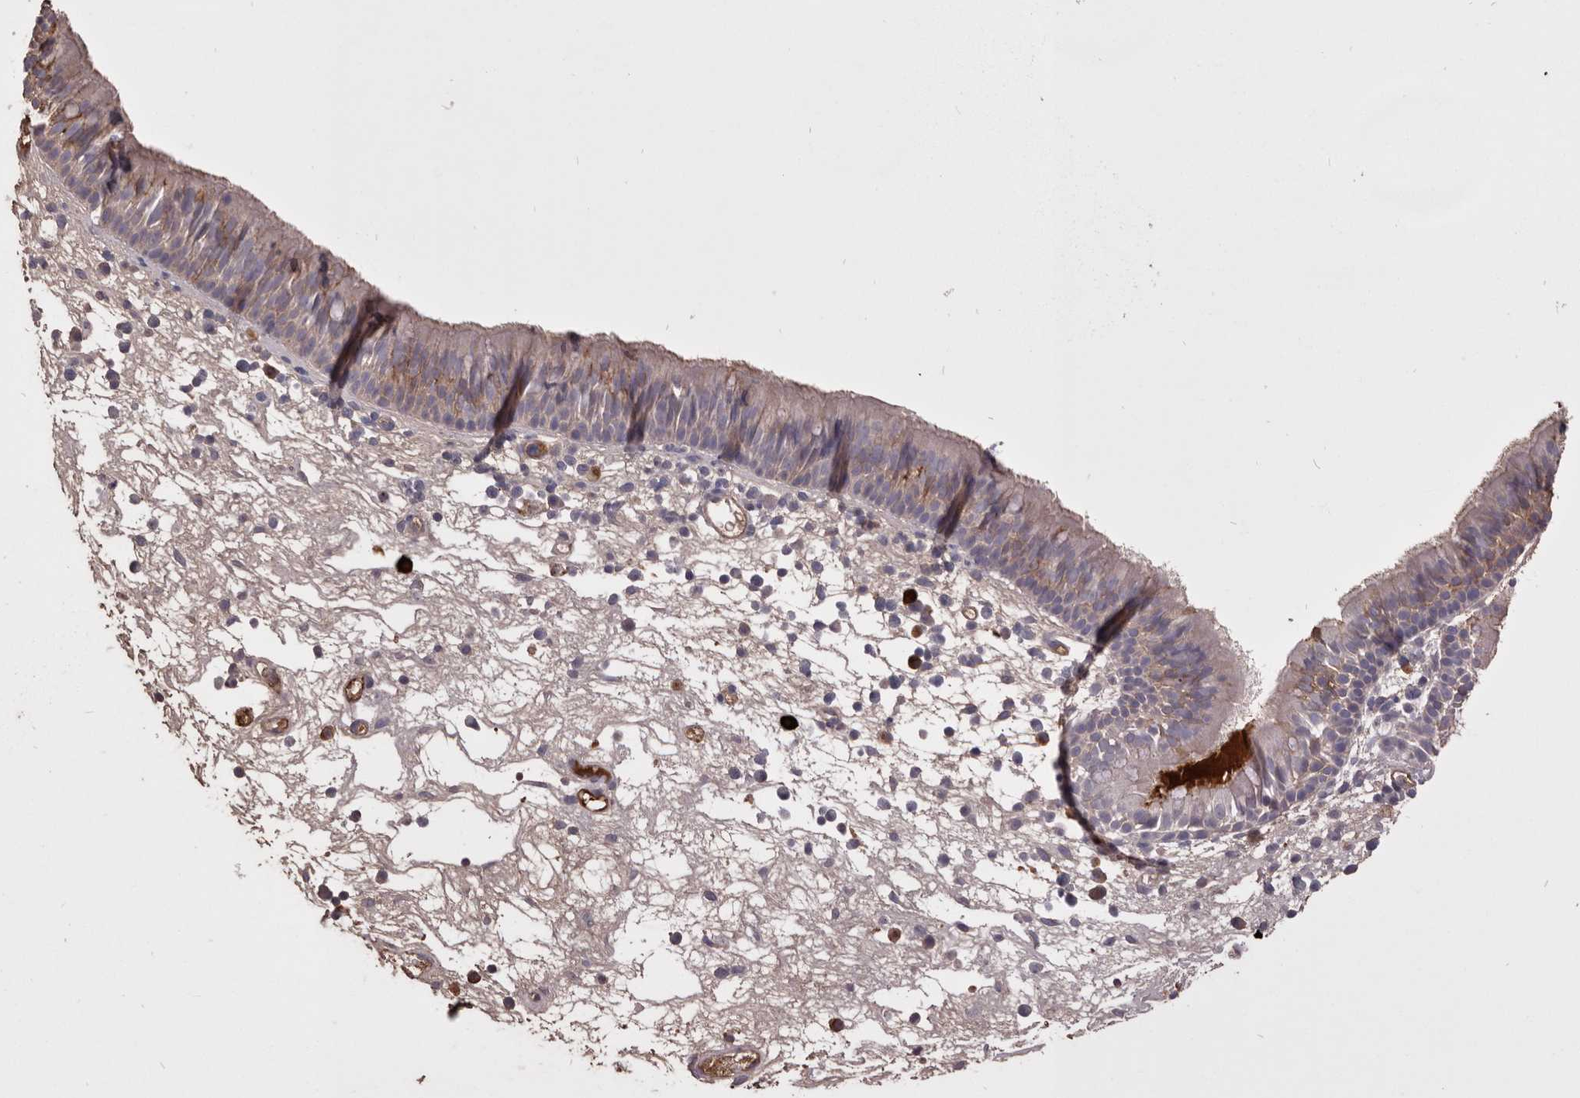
{"staining": {"intensity": "moderate", "quantity": "25%-75%", "location": "cytoplasmic/membranous"}, "tissue": "nasopharynx", "cell_type": "Respiratory epithelial cells", "image_type": "normal", "snomed": [{"axis": "morphology", "description": "Normal tissue, NOS"}, {"axis": "morphology", "description": "Inflammation, NOS"}, {"axis": "morphology", "description": "Malignant melanoma, Metastatic site"}, {"axis": "topography", "description": "Nasopharynx"}], "caption": "A brown stain highlights moderate cytoplasmic/membranous staining of a protein in respiratory epithelial cells of benign human nasopharynx.", "gene": "HCAR2", "patient": {"sex": "male", "age": 70}}